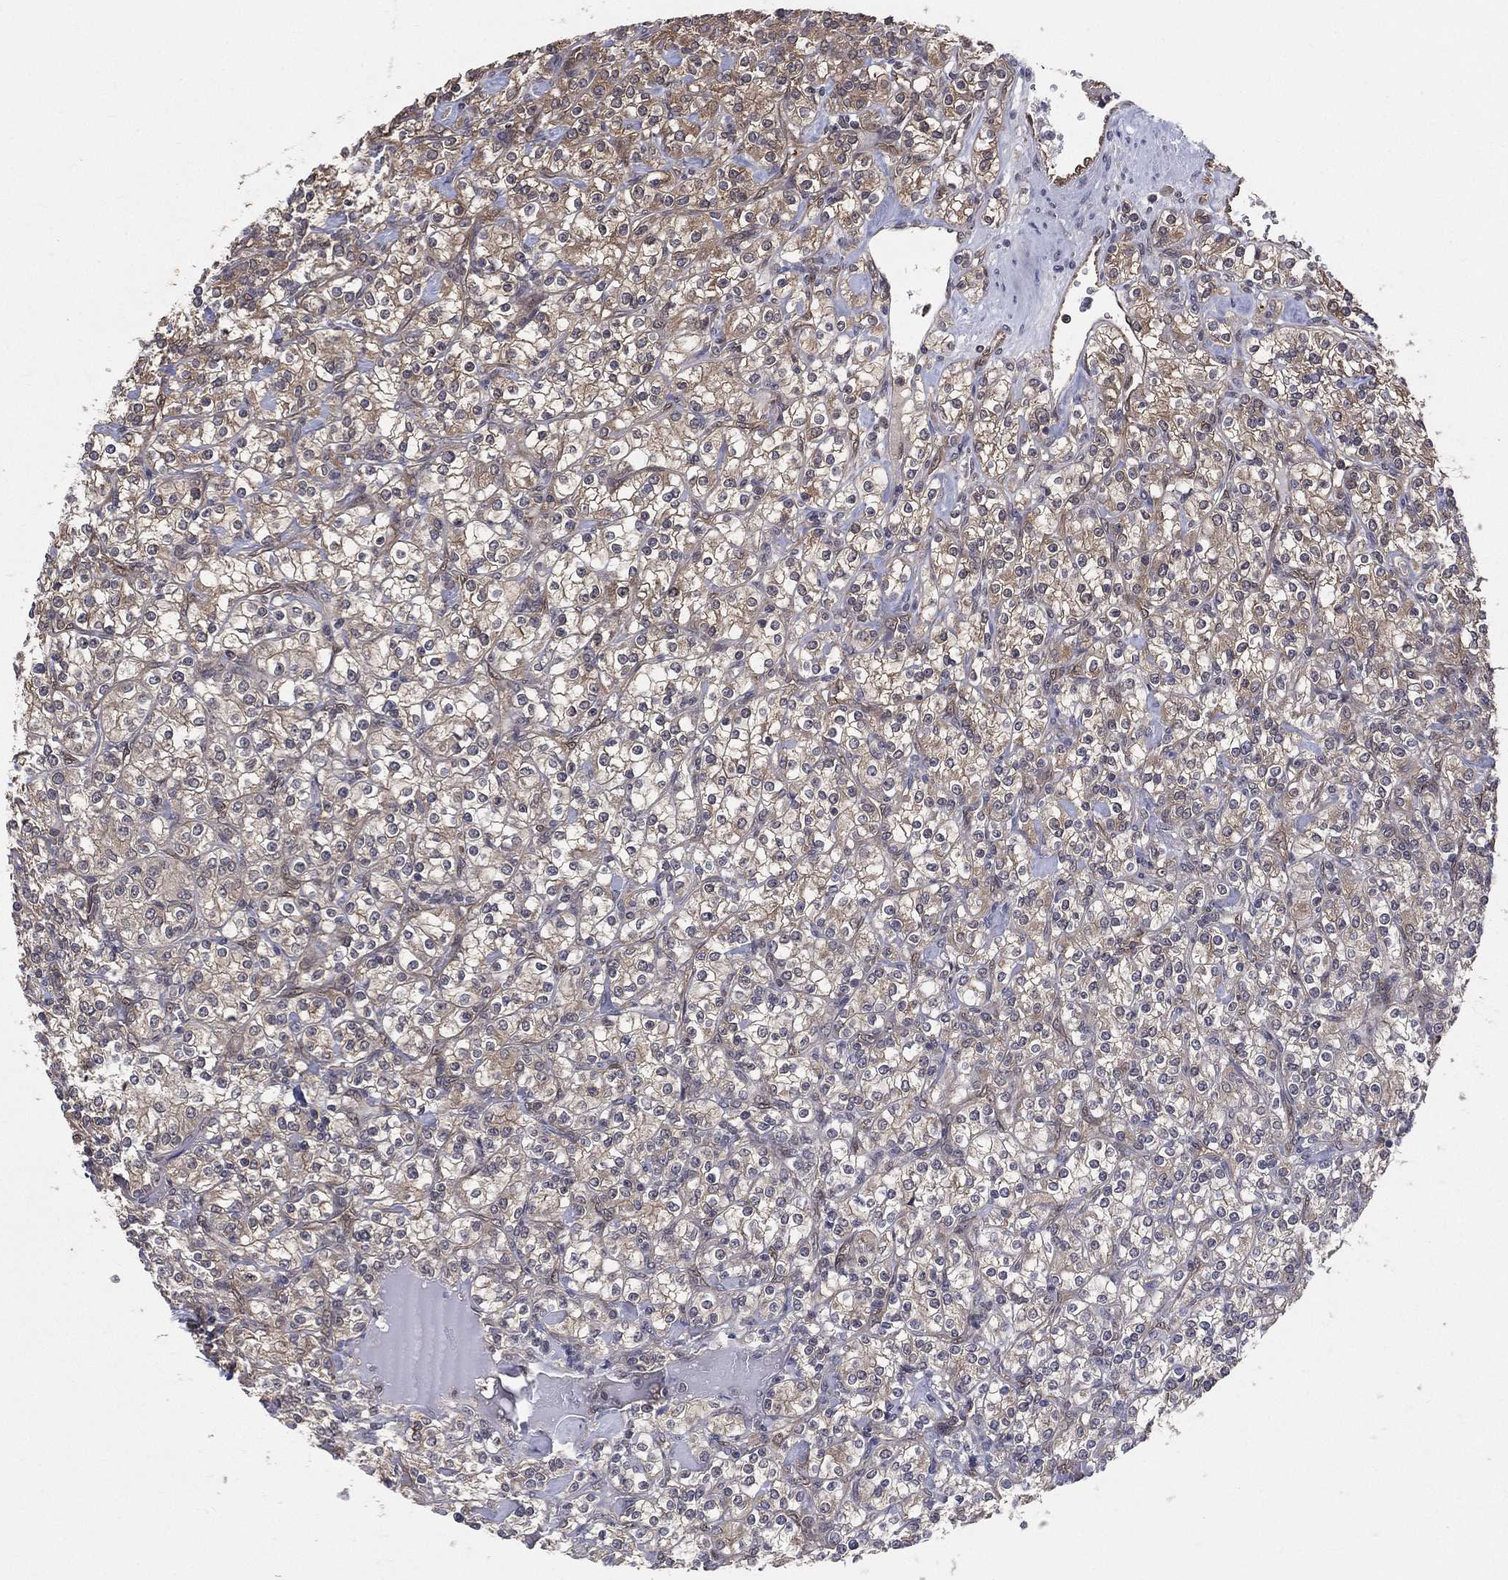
{"staining": {"intensity": "moderate", "quantity": "25%-75%", "location": "cytoplasmic/membranous"}, "tissue": "renal cancer", "cell_type": "Tumor cells", "image_type": "cancer", "snomed": [{"axis": "morphology", "description": "Adenocarcinoma, NOS"}, {"axis": "topography", "description": "Kidney"}], "caption": "This is an image of immunohistochemistry staining of renal cancer (adenocarcinoma), which shows moderate staining in the cytoplasmic/membranous of tumor cells.", "gene": "GMPR2", "patient": {"sex": "male", "age": 77}}